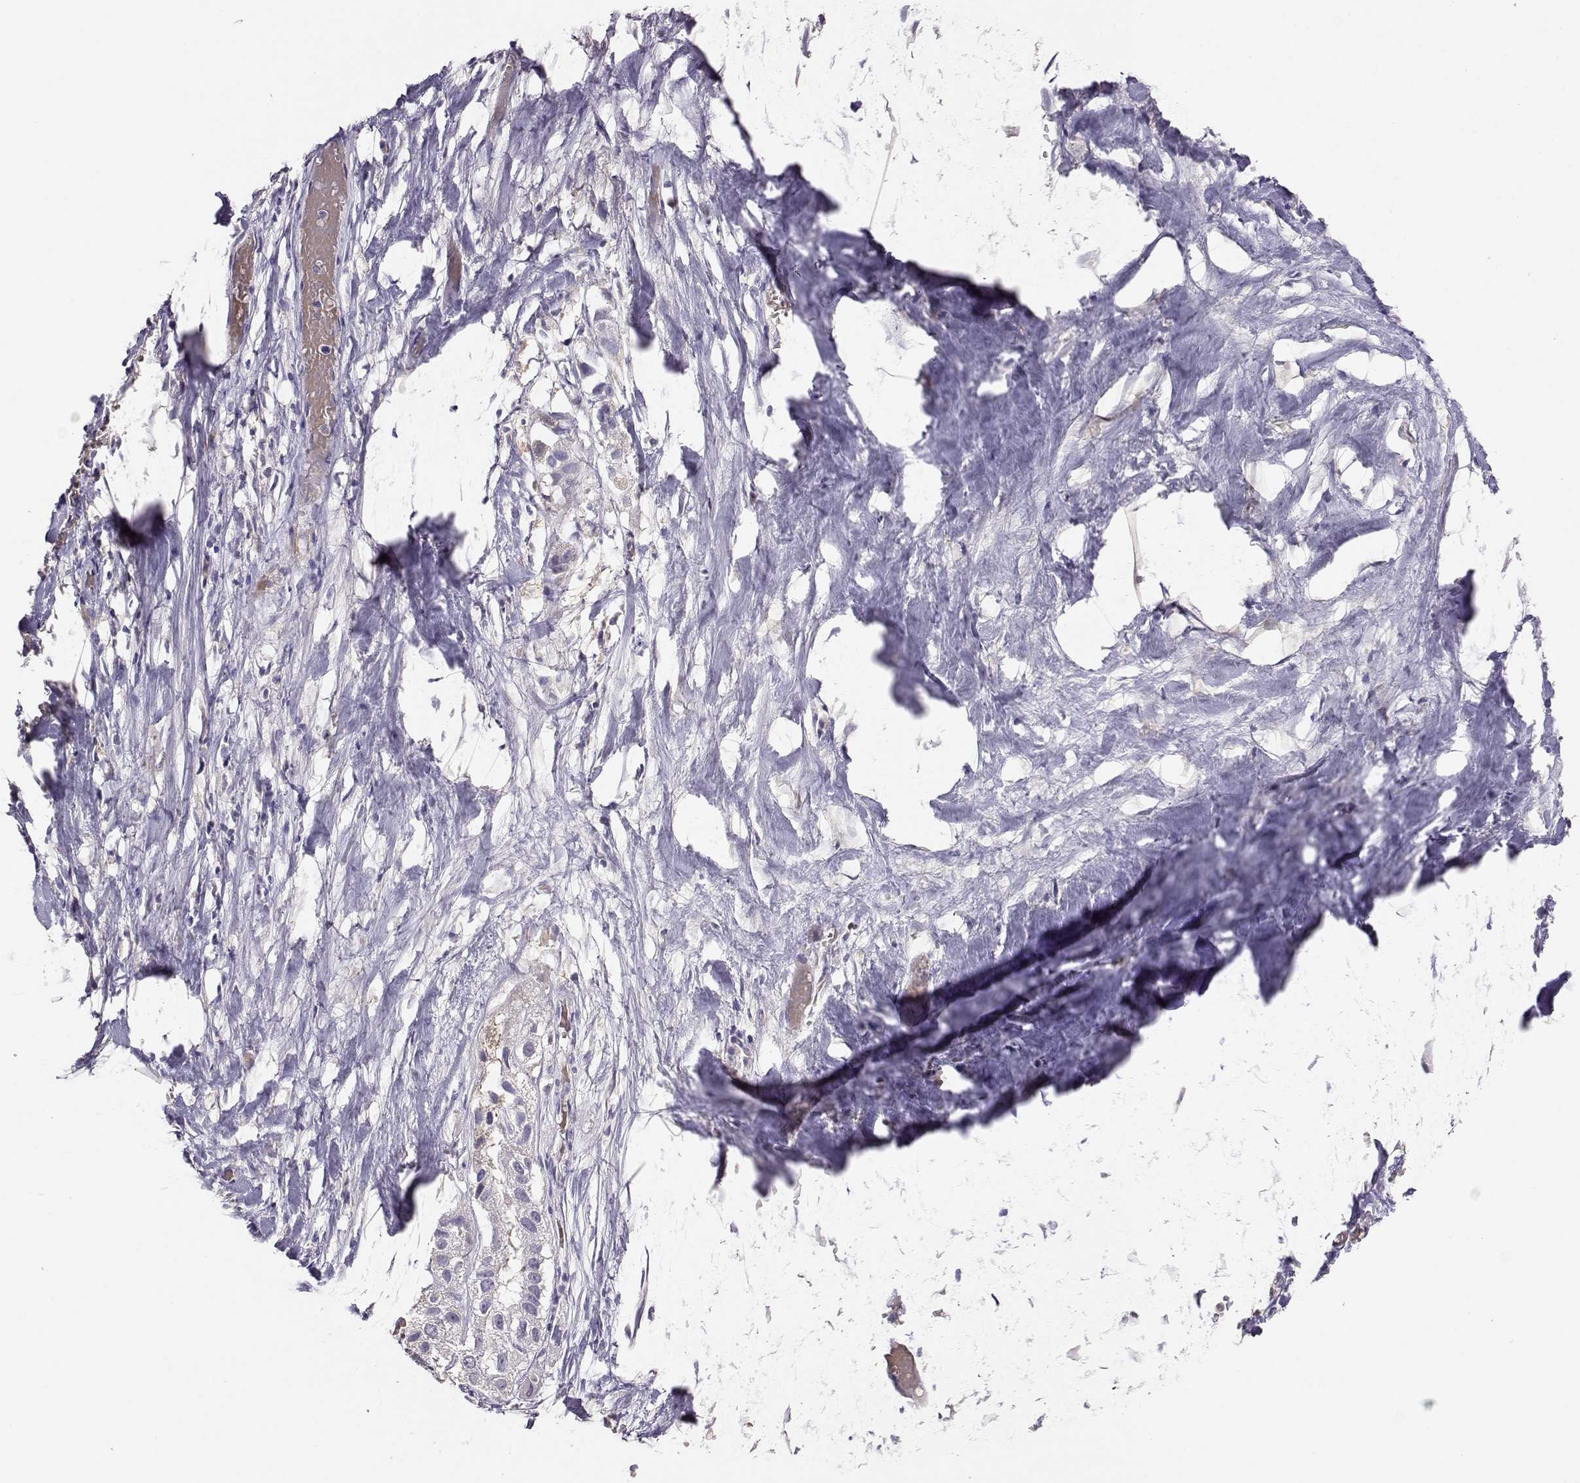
{"staining": {"intensity": "negative", "quantity": "none", "location": "none"}, "tissue": "liver cancer", "cell_type": "Tumor cells", "image_type": "cancer", "snomed": [{"axis": "morphology", "description": "Cholangiocarcinoma"}, {"axis": "topography", "description": "Liver"}], "caption": "Image shows no protein positivity in tumor cells of liver cancer tissue. (Brightfield microscopy of DAB (3,3'-diaminobenzidine) IHC at high magnification).", "gene": "TACR1", "patient": {"sex": "female", "age": 52}}